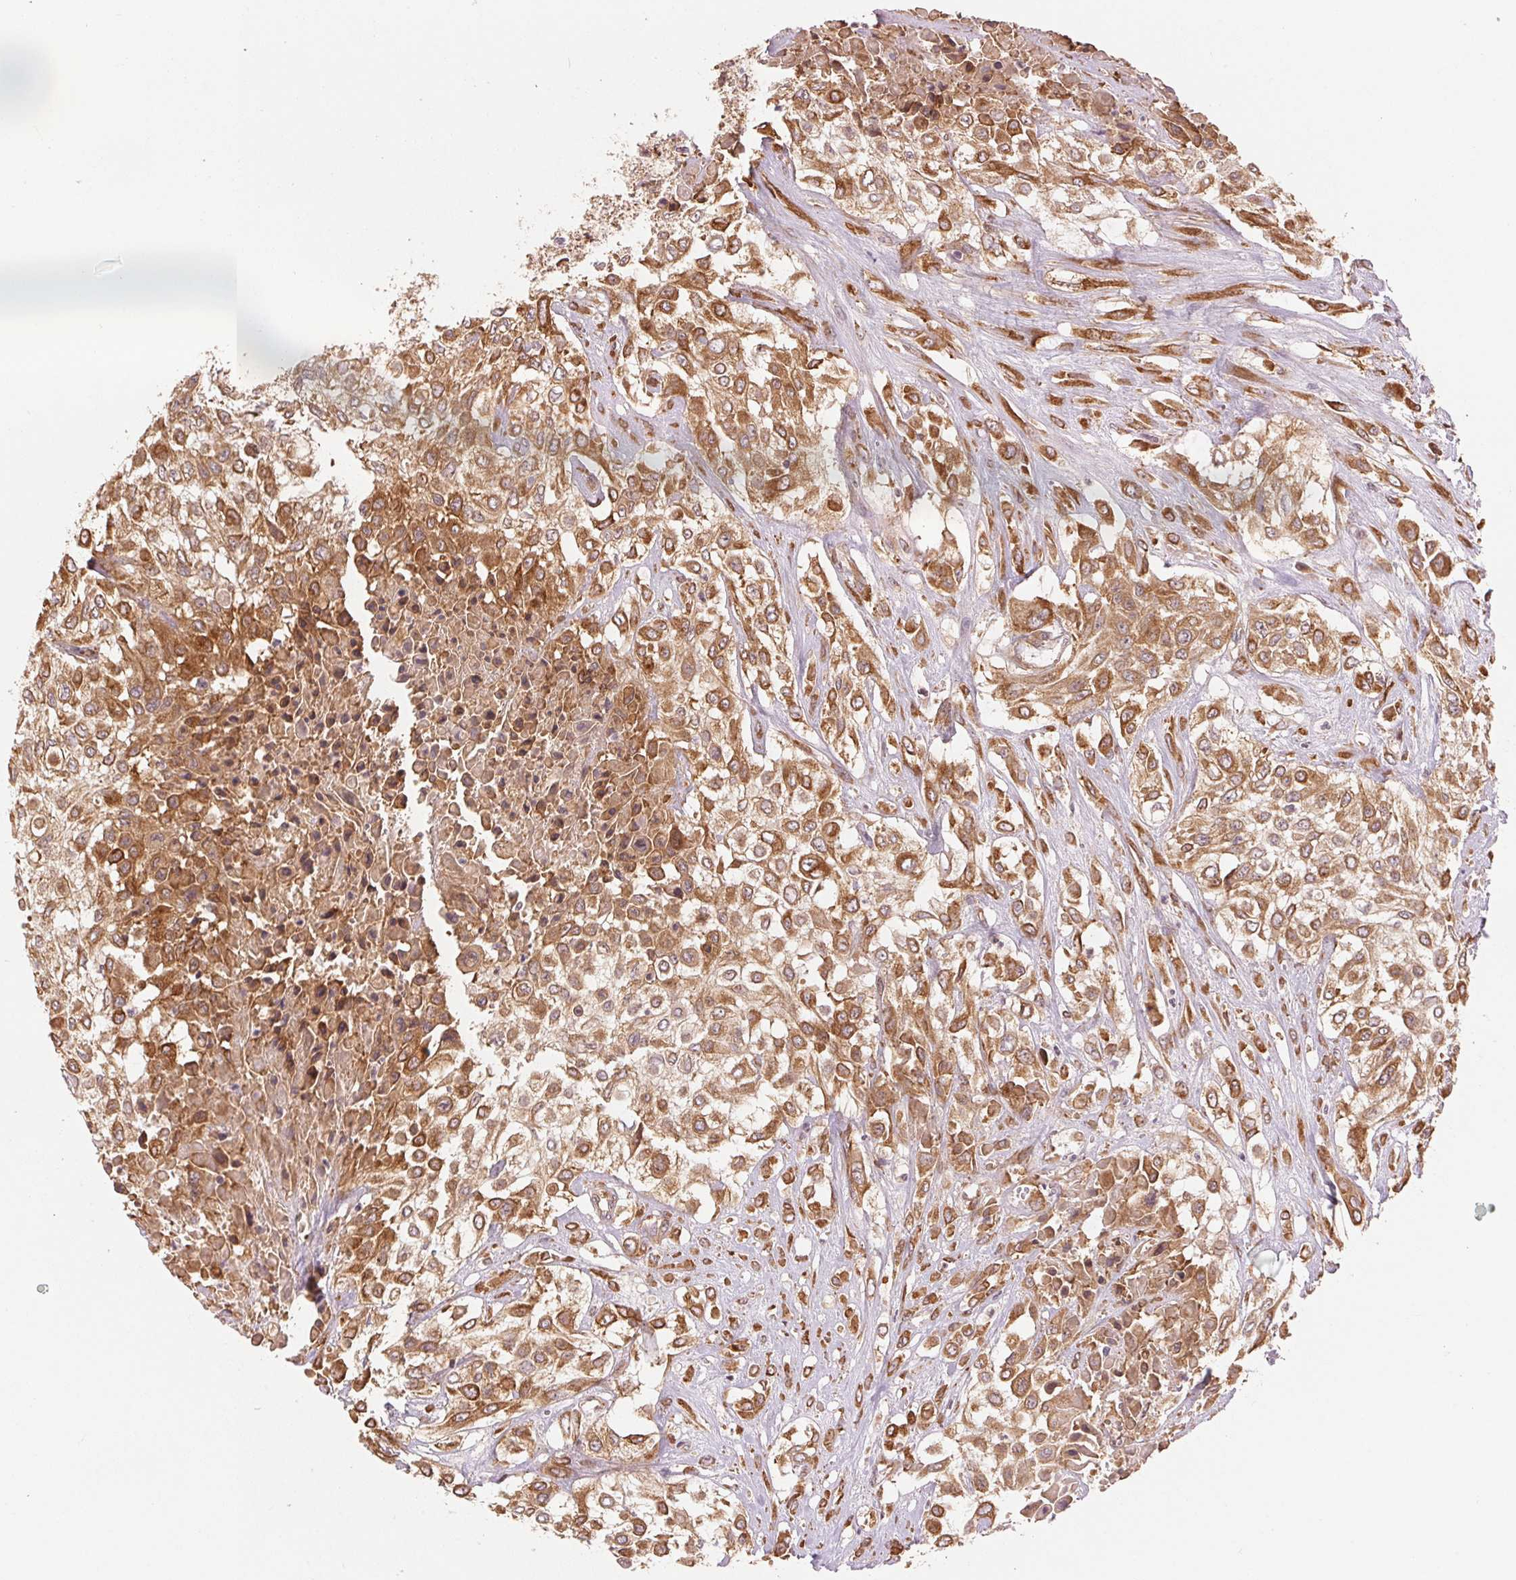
{"staining": {"intensity": "strong", "quantity": ">75%", "location": "cytoplasmic/membranous"}, "tissue": "urothelial cancer", "cell_type": "Tumor cells", "image_type": "cancer", "snomed": [{"axis": "morphology", "description": "Urothelial carcinoma, High grade"}, {"axis": "topography", "description": "Urinary bladder"}], "caption": "High-power microscopy captured an IHC photomicrograph of urothelial cancer, revealing strong cytoplasmic/membranous expression in about >75% of tumor cells.", "gene": "SLC20A1", "patient": {"sex": "male", "age": 57}}